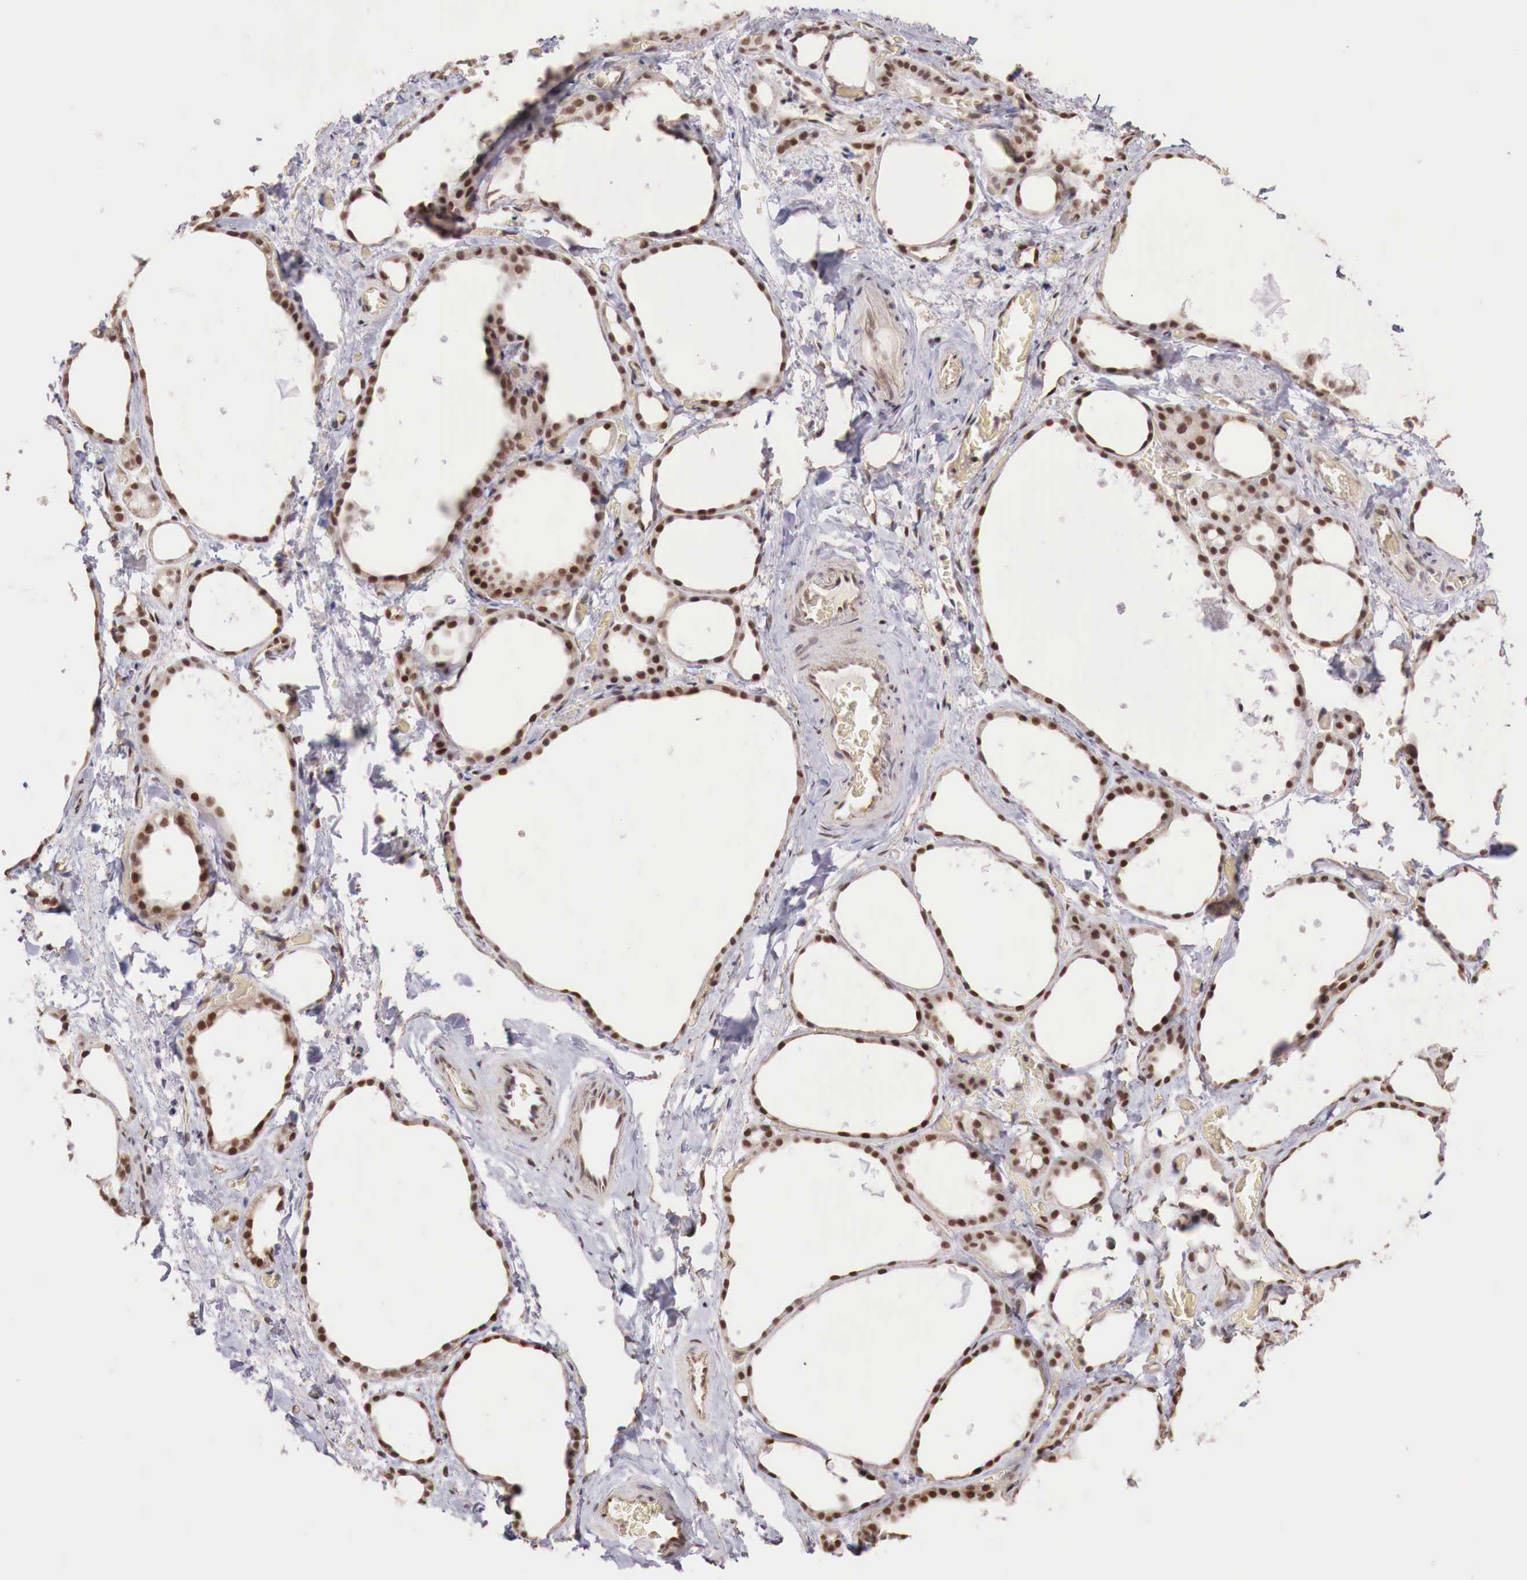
{"staining": {"intensity": "strong", "quantity": ">75%", "location": "nuclear"}, "tissue": "thyroid gland", "cell_type": "Glandular cells", "image_type": "normal", "snomed": [{"axis": "morphology", "description": "Normal tissue, NOS"}, {"axis": "topography", "description": "Thyroid gland"}], "caption": "Strong nuclear staining for a protein is appreciated in approximately >75% of glandular cells of normal thyroid gland using IHC.", "gene": "FOXP2", "patient": {"sex": "male", "age": 76}}